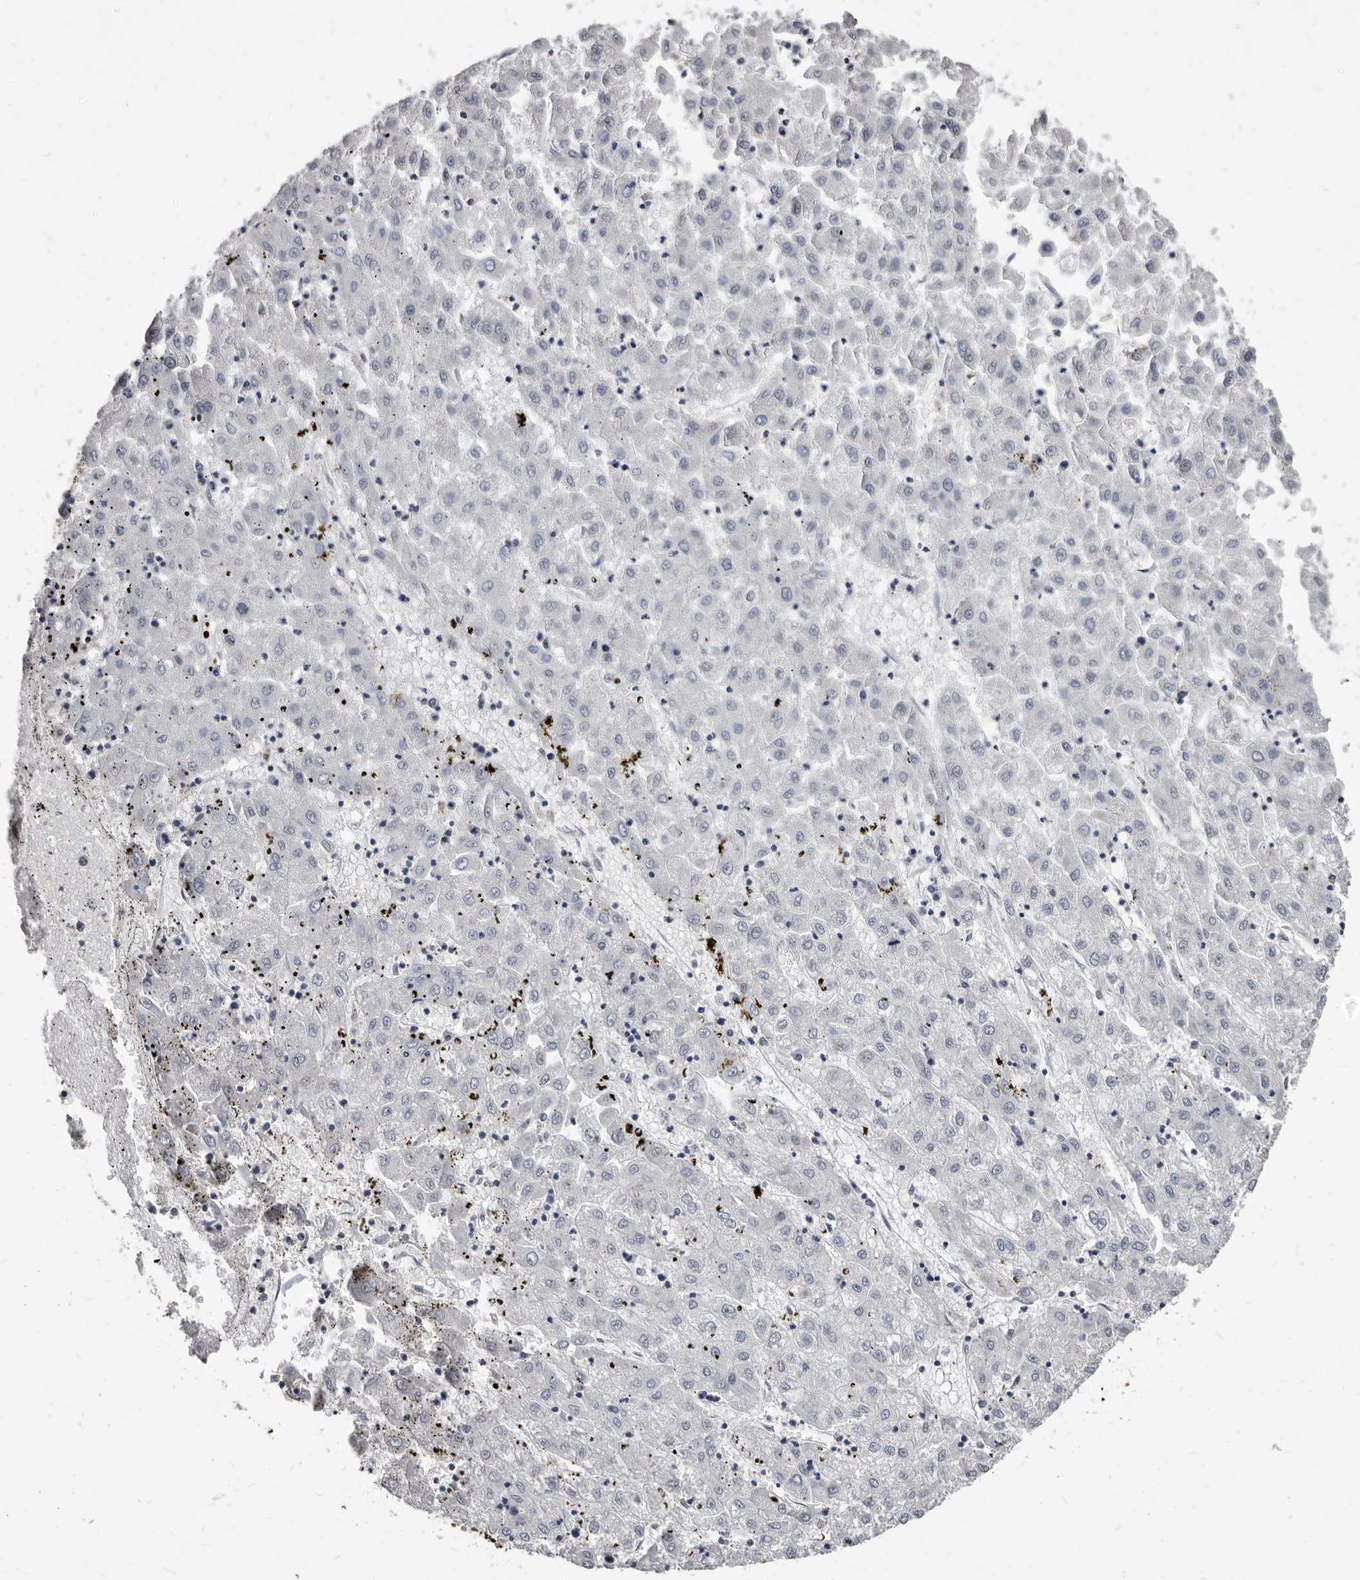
{"staining": {"intensity": "negative", "quantity": "none", "location": "none"}, "tissue": "liver cancer", "cell_type": "Tumor cells", "image_type": "cancer", "snomed": [{"axis": "morphology", "description": "Carcinoma, Hepatocellular, NOS"}, {"axis": "topography", "description": "Liver"}], "caption": "The image shows no significant staining in tumor cells of liver cancer.", "gene": "NIBAN1", "patient": {"sex": "male", "age": 72}}